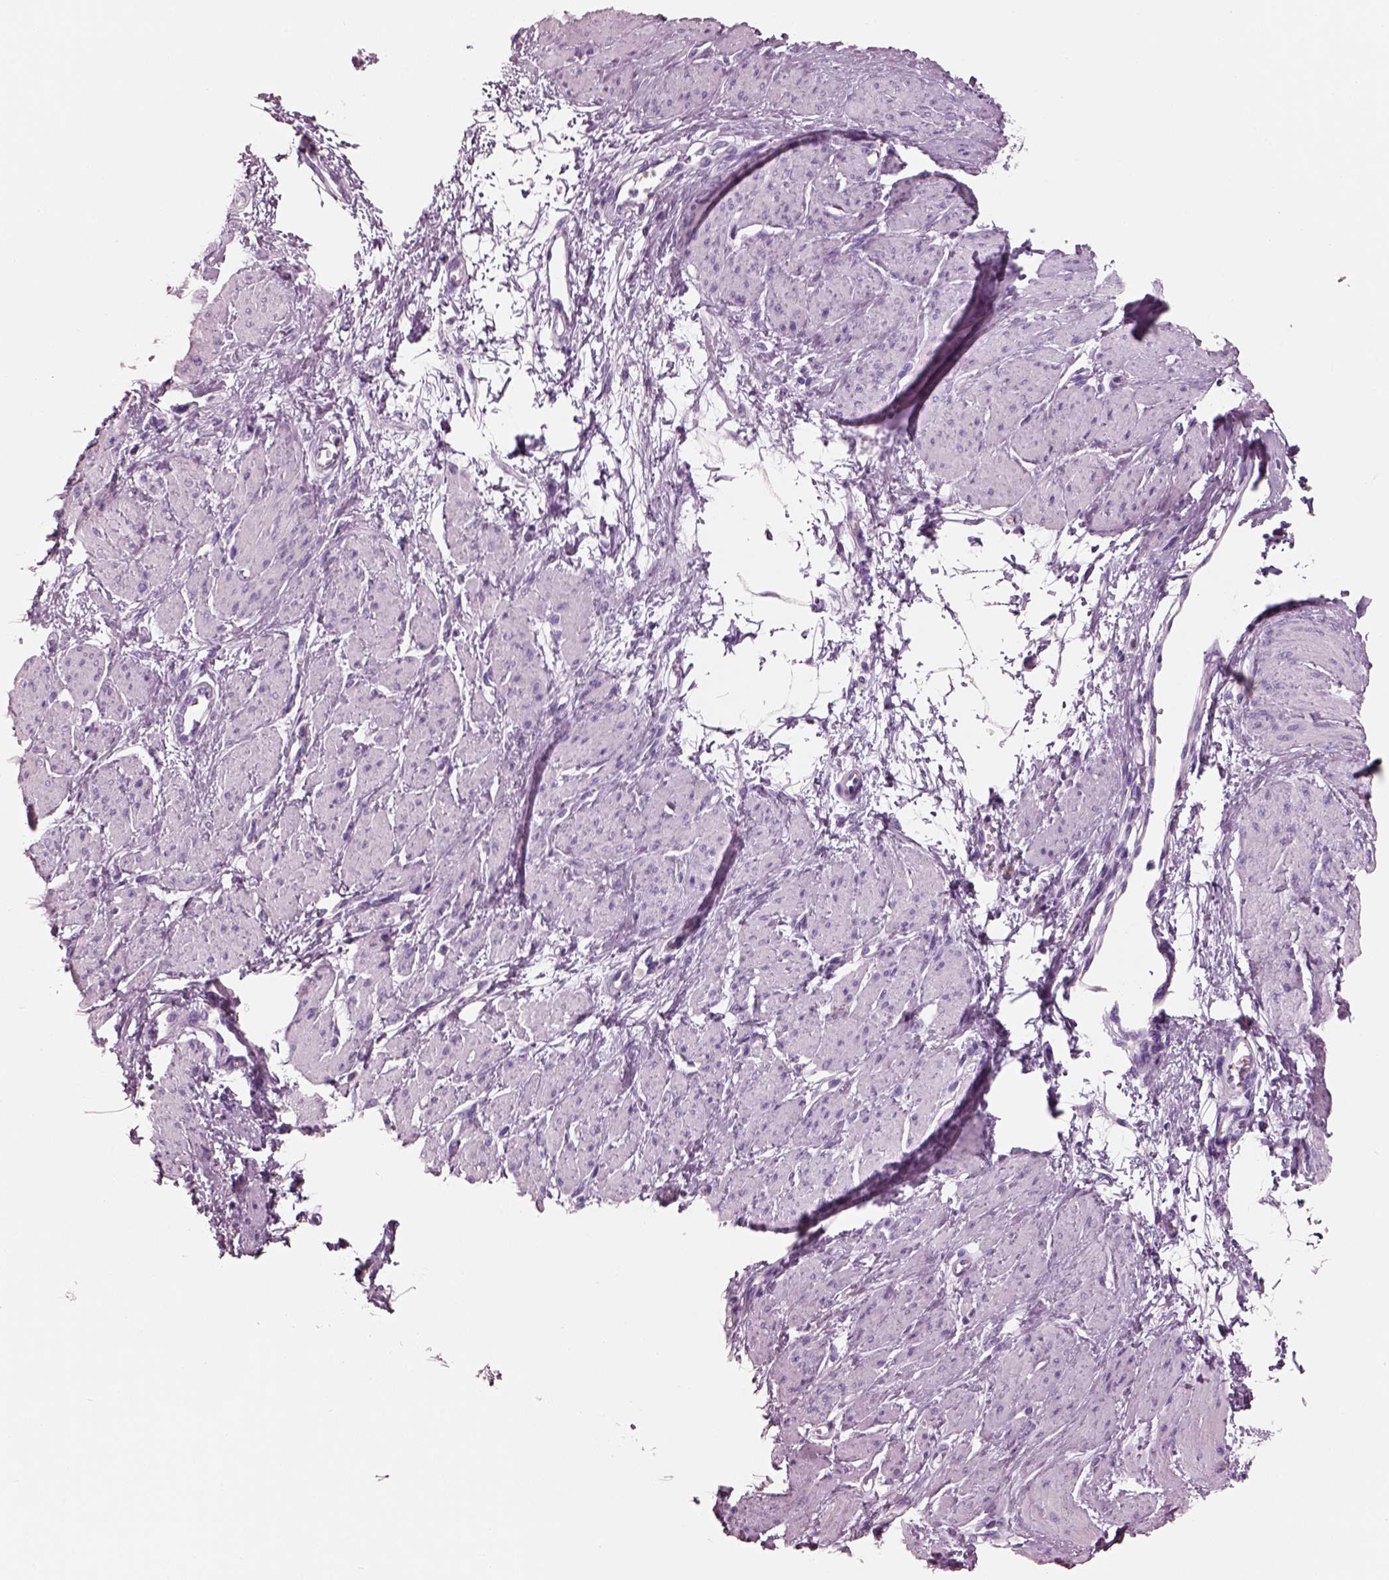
{"staining": {"intensity": "negative", "quantity": "none", "location": "none"}, "tissue": "smooth muscle", "cell_type": "Smooth muscle cells", "image_type": "normal", "snomed": [{"axis": "morphology", "description": "Normal tissue, NOS"}, {"axis": "topography", "description": "Smooth muscle"}, {"axis": "topography", "description": "Uterus"}], "caption": "Immunohistochemical staining of normal human smooth muscle reveals no significant staining in smooth muscle cells. (DAB immunohistochemistry (IHC), high magnification).", "gene": "PNOC", "patient": {"sex": "female", "age": 39}}